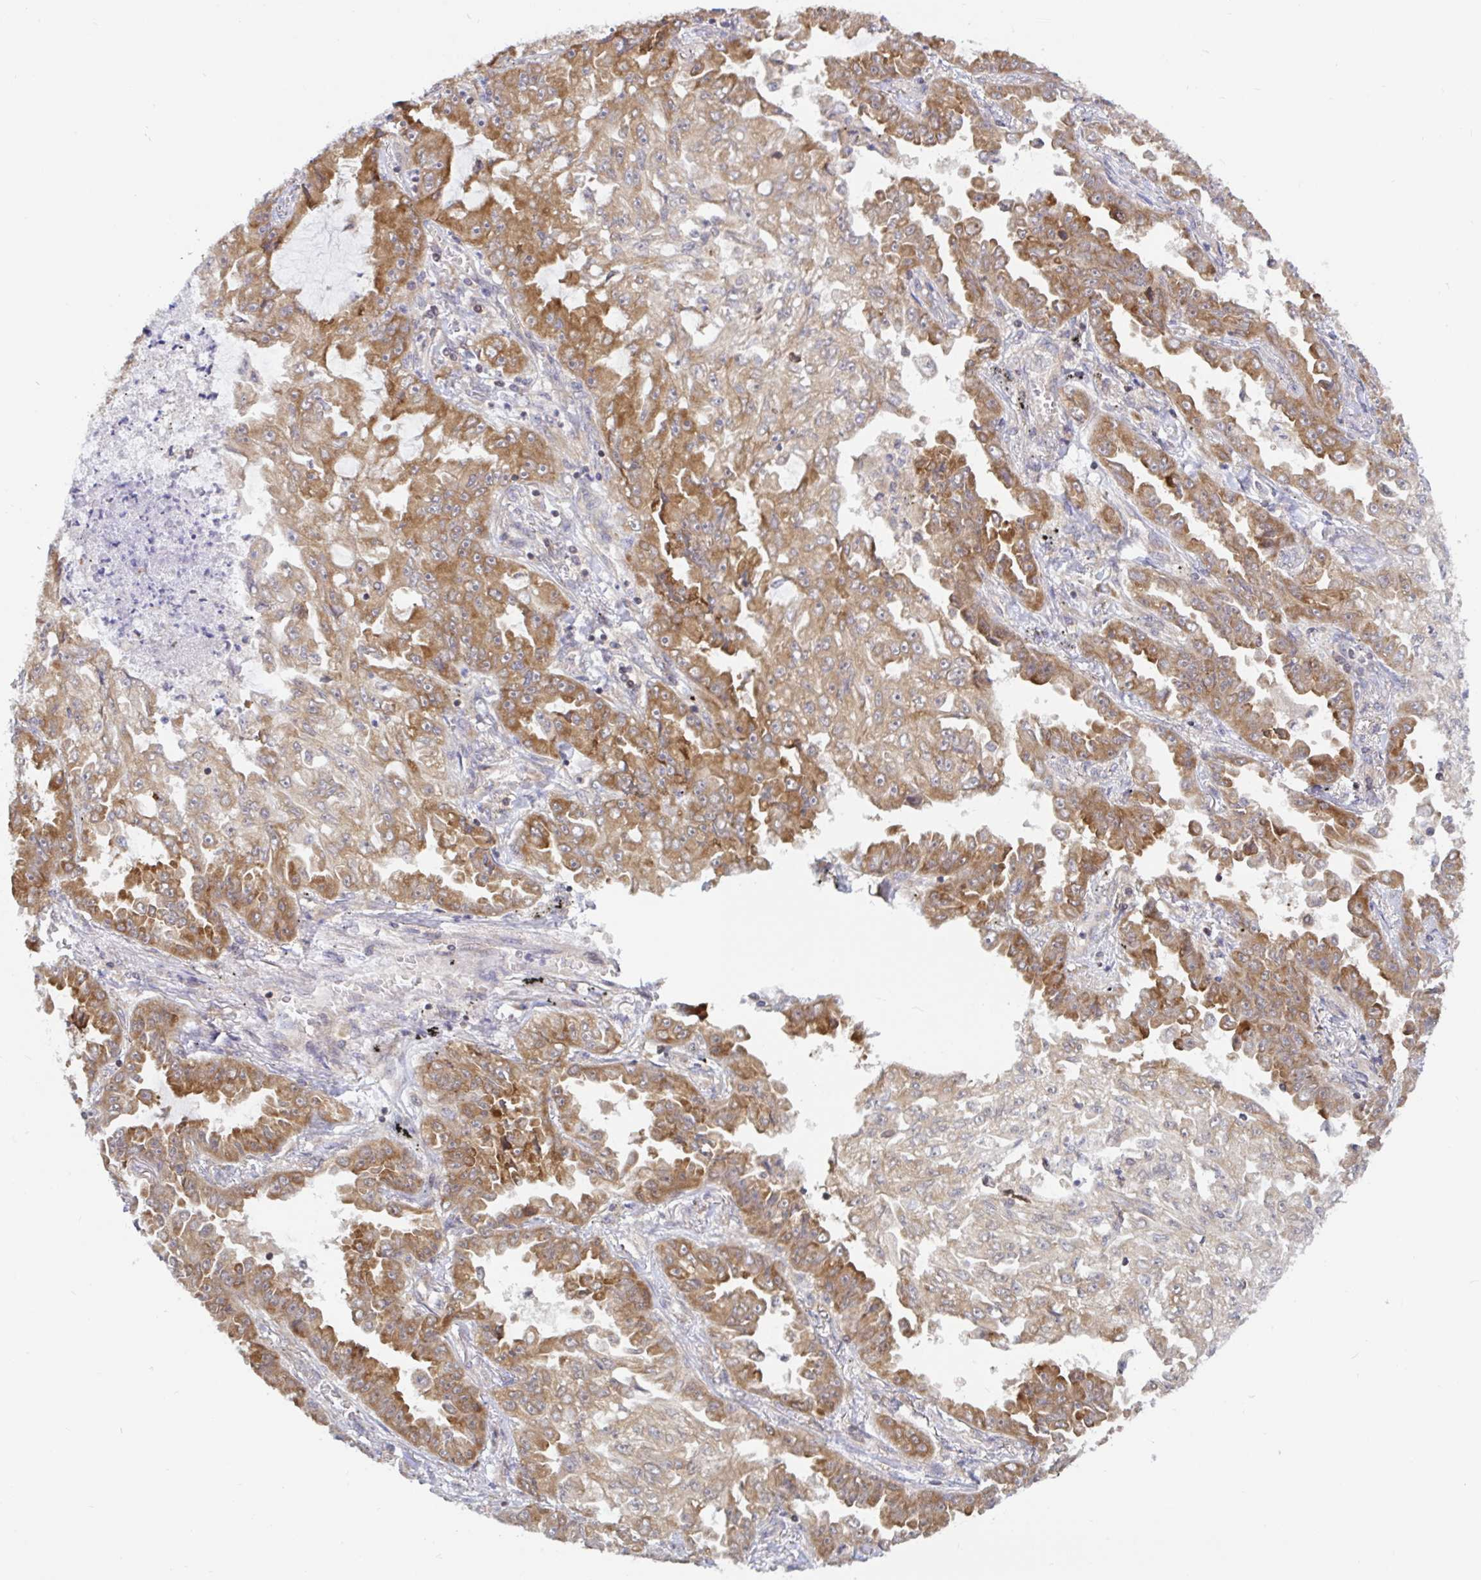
{"staining": {"intensity": "strong", "quantity": ">75%", "location": "cytoplasmic/membranous"}, "tissue": "lung cancer", "cell_type": "Tumor cells", "image_type": "cancer", "snomed": [{"axis": "morphology", "description": "Adenocarcinoma, NOS"}, {"axis": "topography", "description": "Lung"}], "caption": "Lung cancer (adenocarcinoma) was stained to show a protein in brown. There is high levels of strong cytoplasmic/membranous positivity in about >75% of tumor cells.", "gene": "LARP1", "patient": {"sex": "female", "age": 52}}